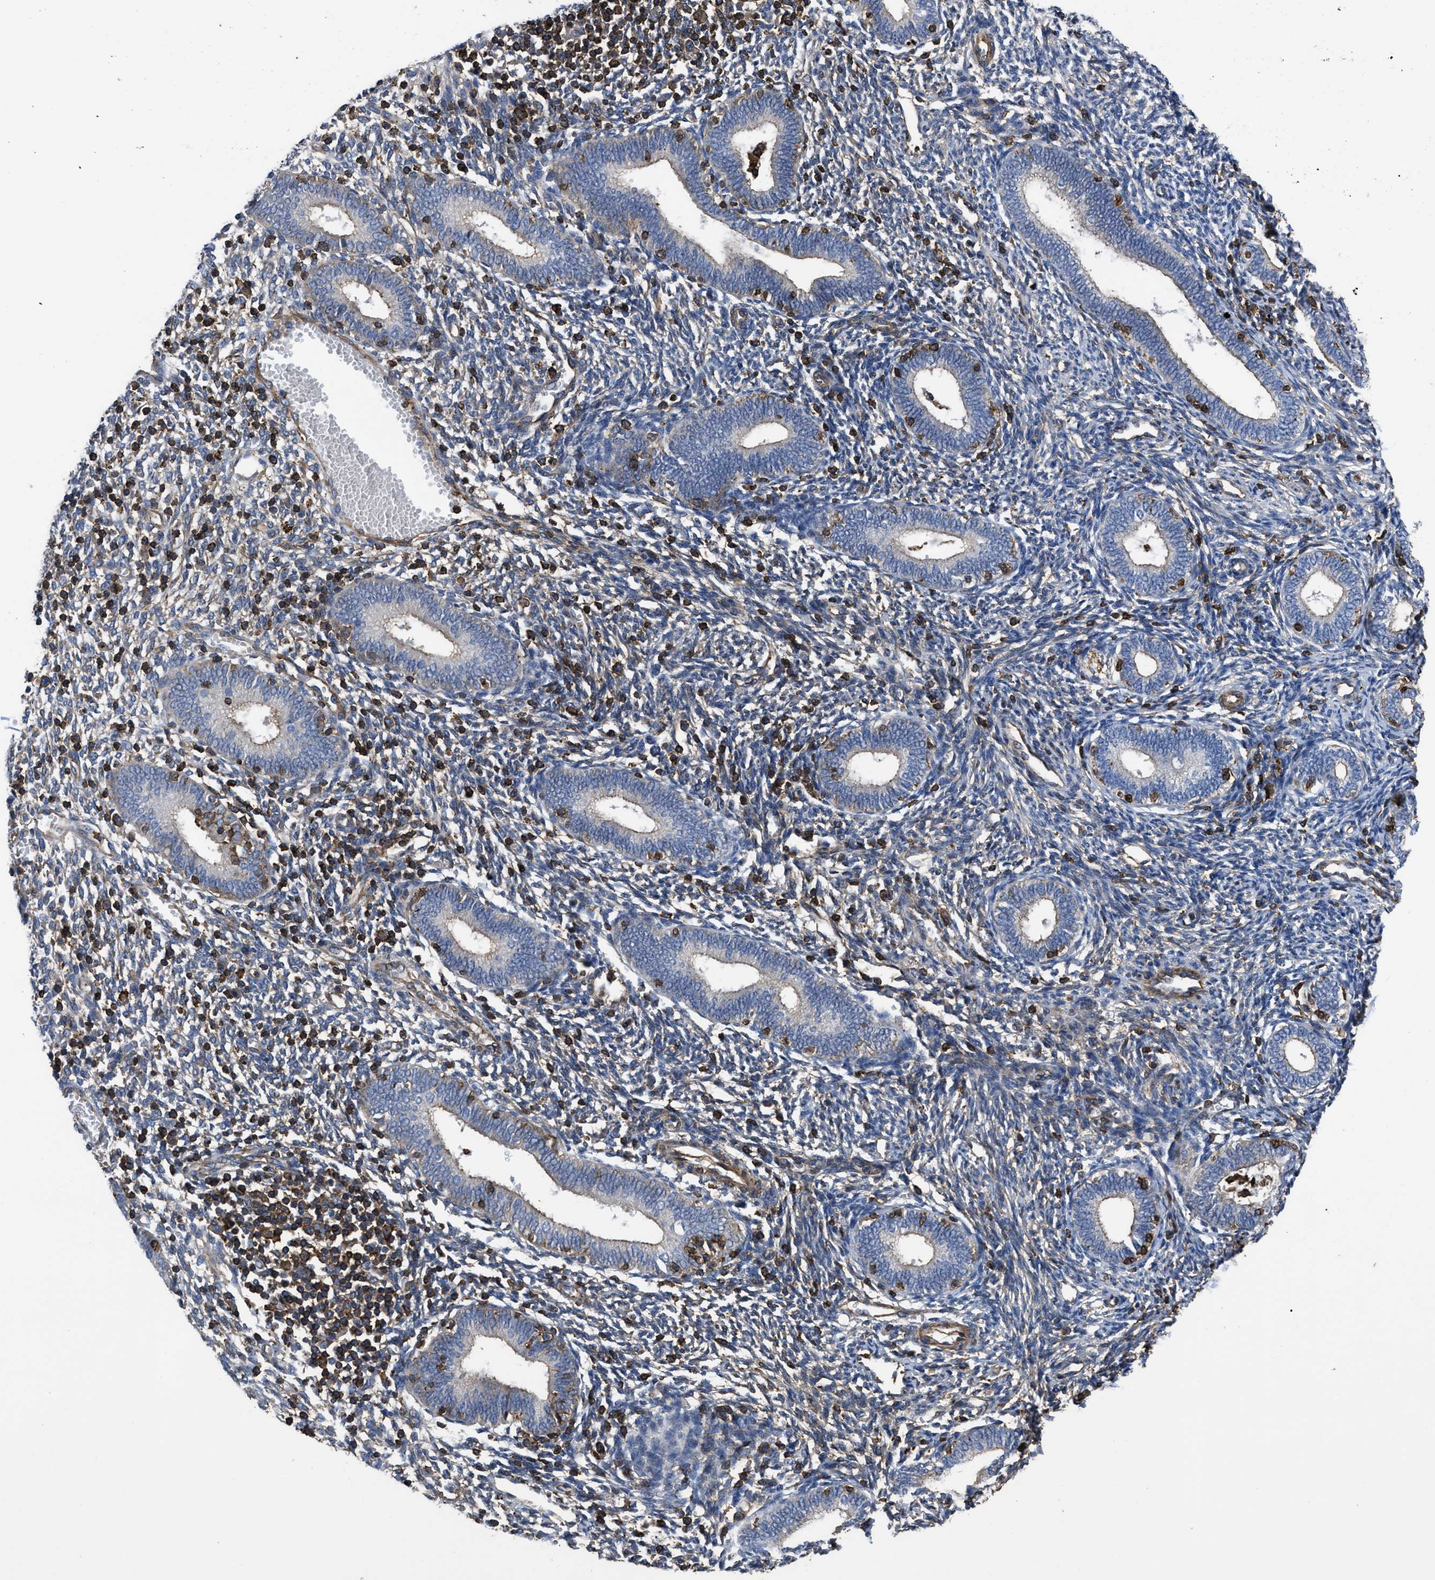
{"staining": {"intensity": "moderate", "quantity": "<25%", "location": "cytoplasmic/membranous"}, "tissue": "endometrium", "cell_type": "Cells in endometrial stroma", "image_type": "normal", "snomed": [{"axis": "morphology", "description": "Normal tissue, NOS"}, {"axis": "topography", "description": "Endometrium"}], "caption": "Moderate cytoplasmic/membranous positivity for a protein is seen in about <25% of cells in endometrial stroma of benign endometrium using IHC.", "gene": "SCUBE2", "patient": {"sex": "female", "age": 41}}